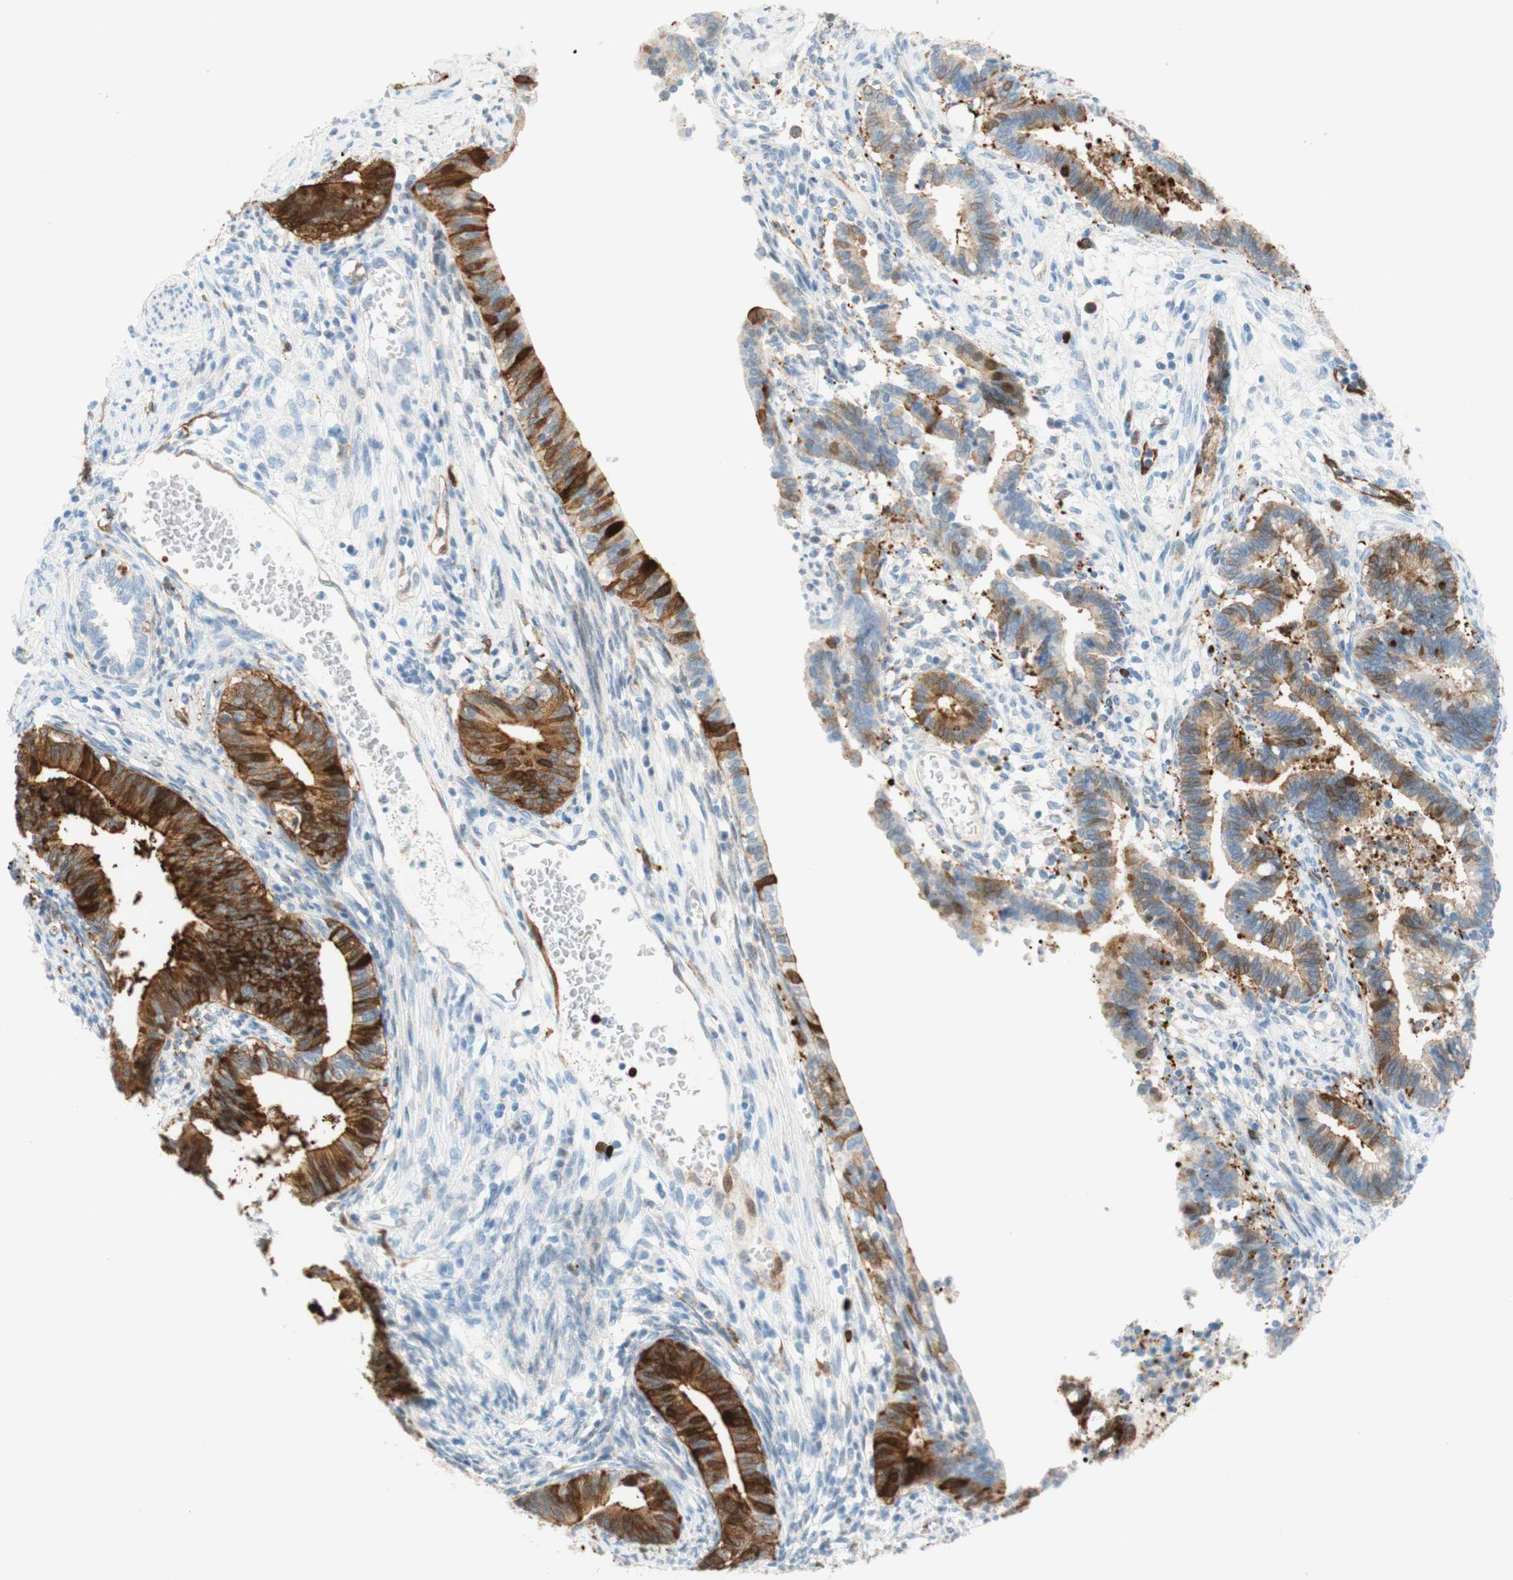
{"staining": {"intensity": "strong", "quantity": "25%-75%", "location": "cytoplasmic/membranous"}, "tissue": "cervical cancer", "cell_type": "Tumor cells", "image_type": "cancer", "snomed": [{"axis": "morphology", "description": "Adenocarcinoma, NOS"}, {"axis": "topography", "description": "Cervix"}], "caption": "Cervical cancer tissue shows strong cytoplasmic/membranous staining in approximately 25%-75% of tumor cells", "gene": "STMN1", "patient": {"sex": "female", "age": 44}}